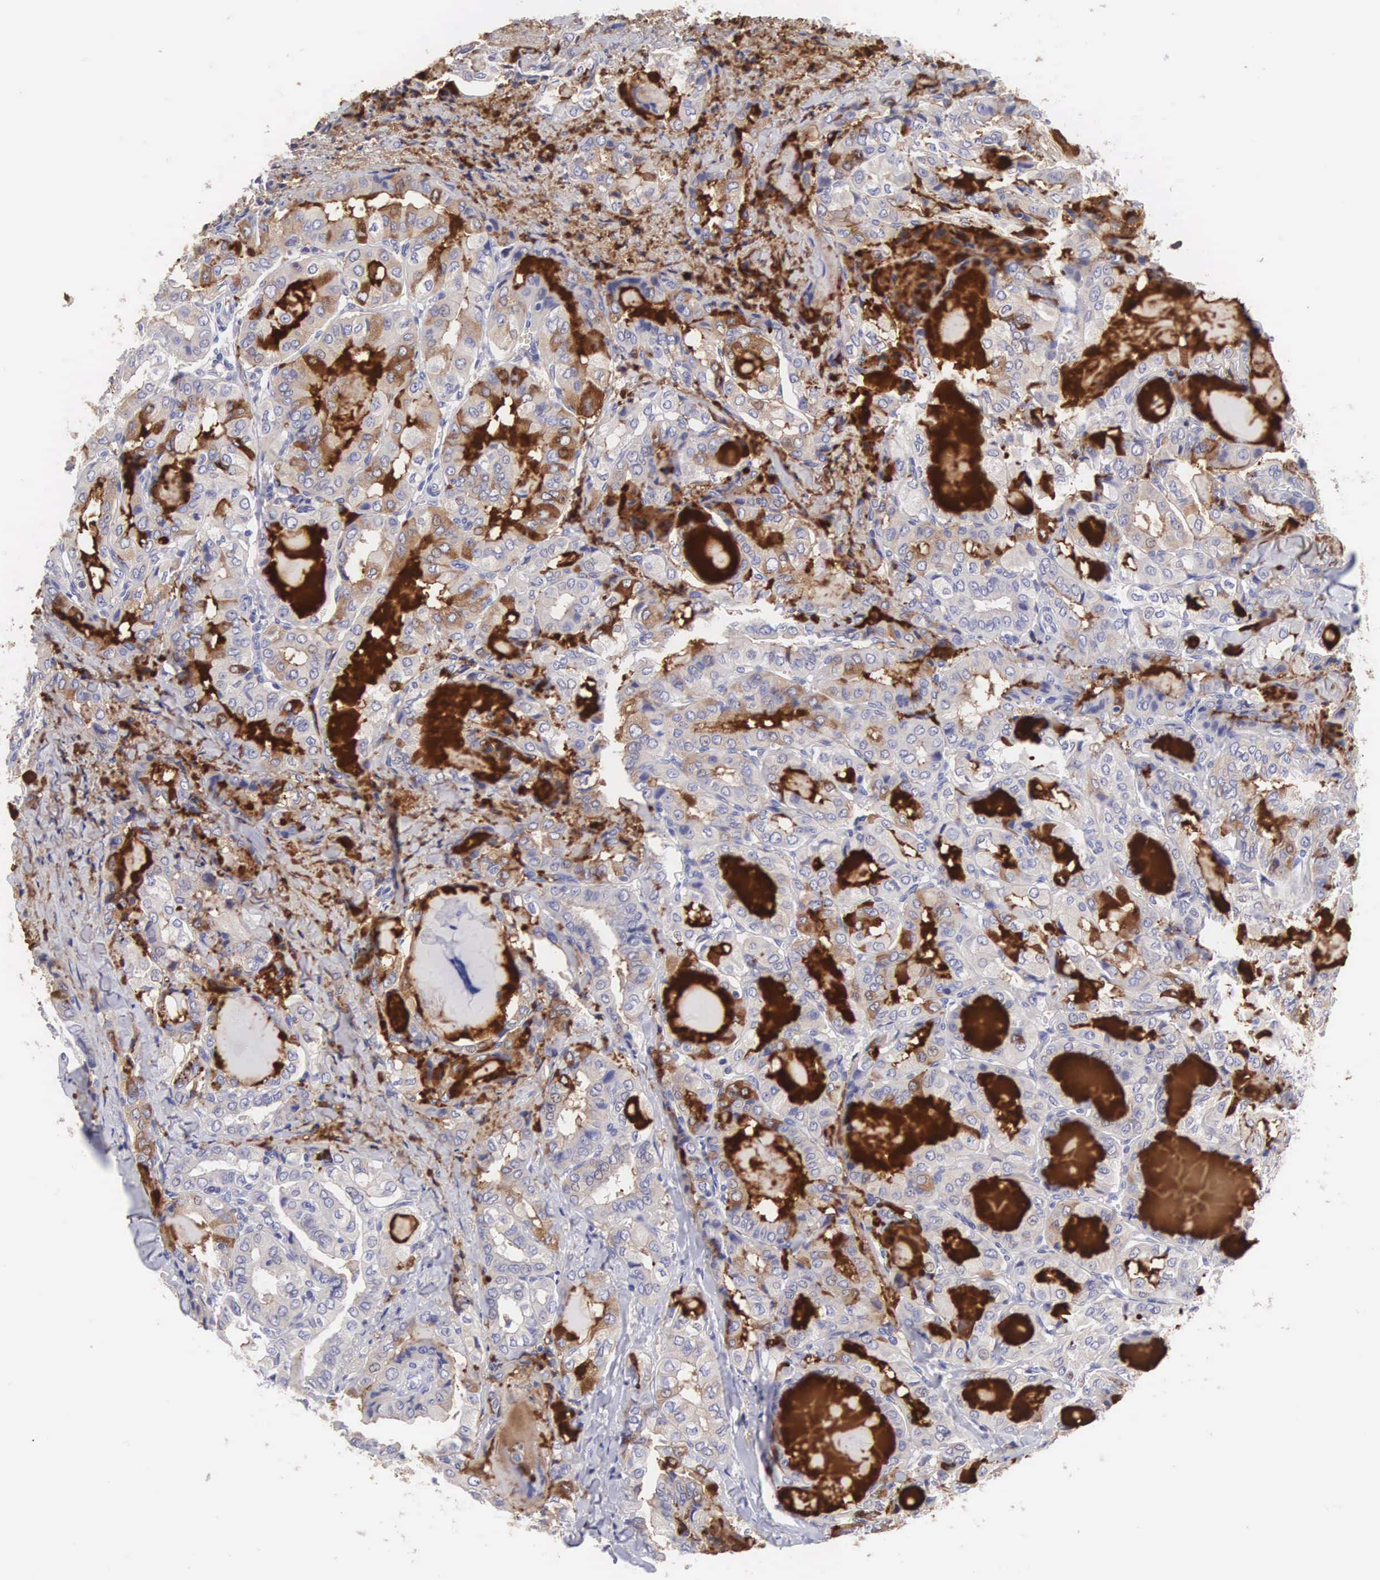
{"staining": {"intensity": "weak", "quantity": "<25%", "location": "cytoplasmic/membranous"}, "tissue": "thyroid cancer", "cell_type": "Tumor cells", "image_type": "cancer", "snomed": [{"axis": "morphology", "description": "Papillary adenocarcinoma, NOS"}, {"axis": "topography", "description": "Thyroid gland"}], "caption": "Thyroid cancer stained for a protein using immunohistochemistry exhibits no positivity tumor cells.", "gene": "SLITRK4", "patient": {"sex": "female", "age": 71}}